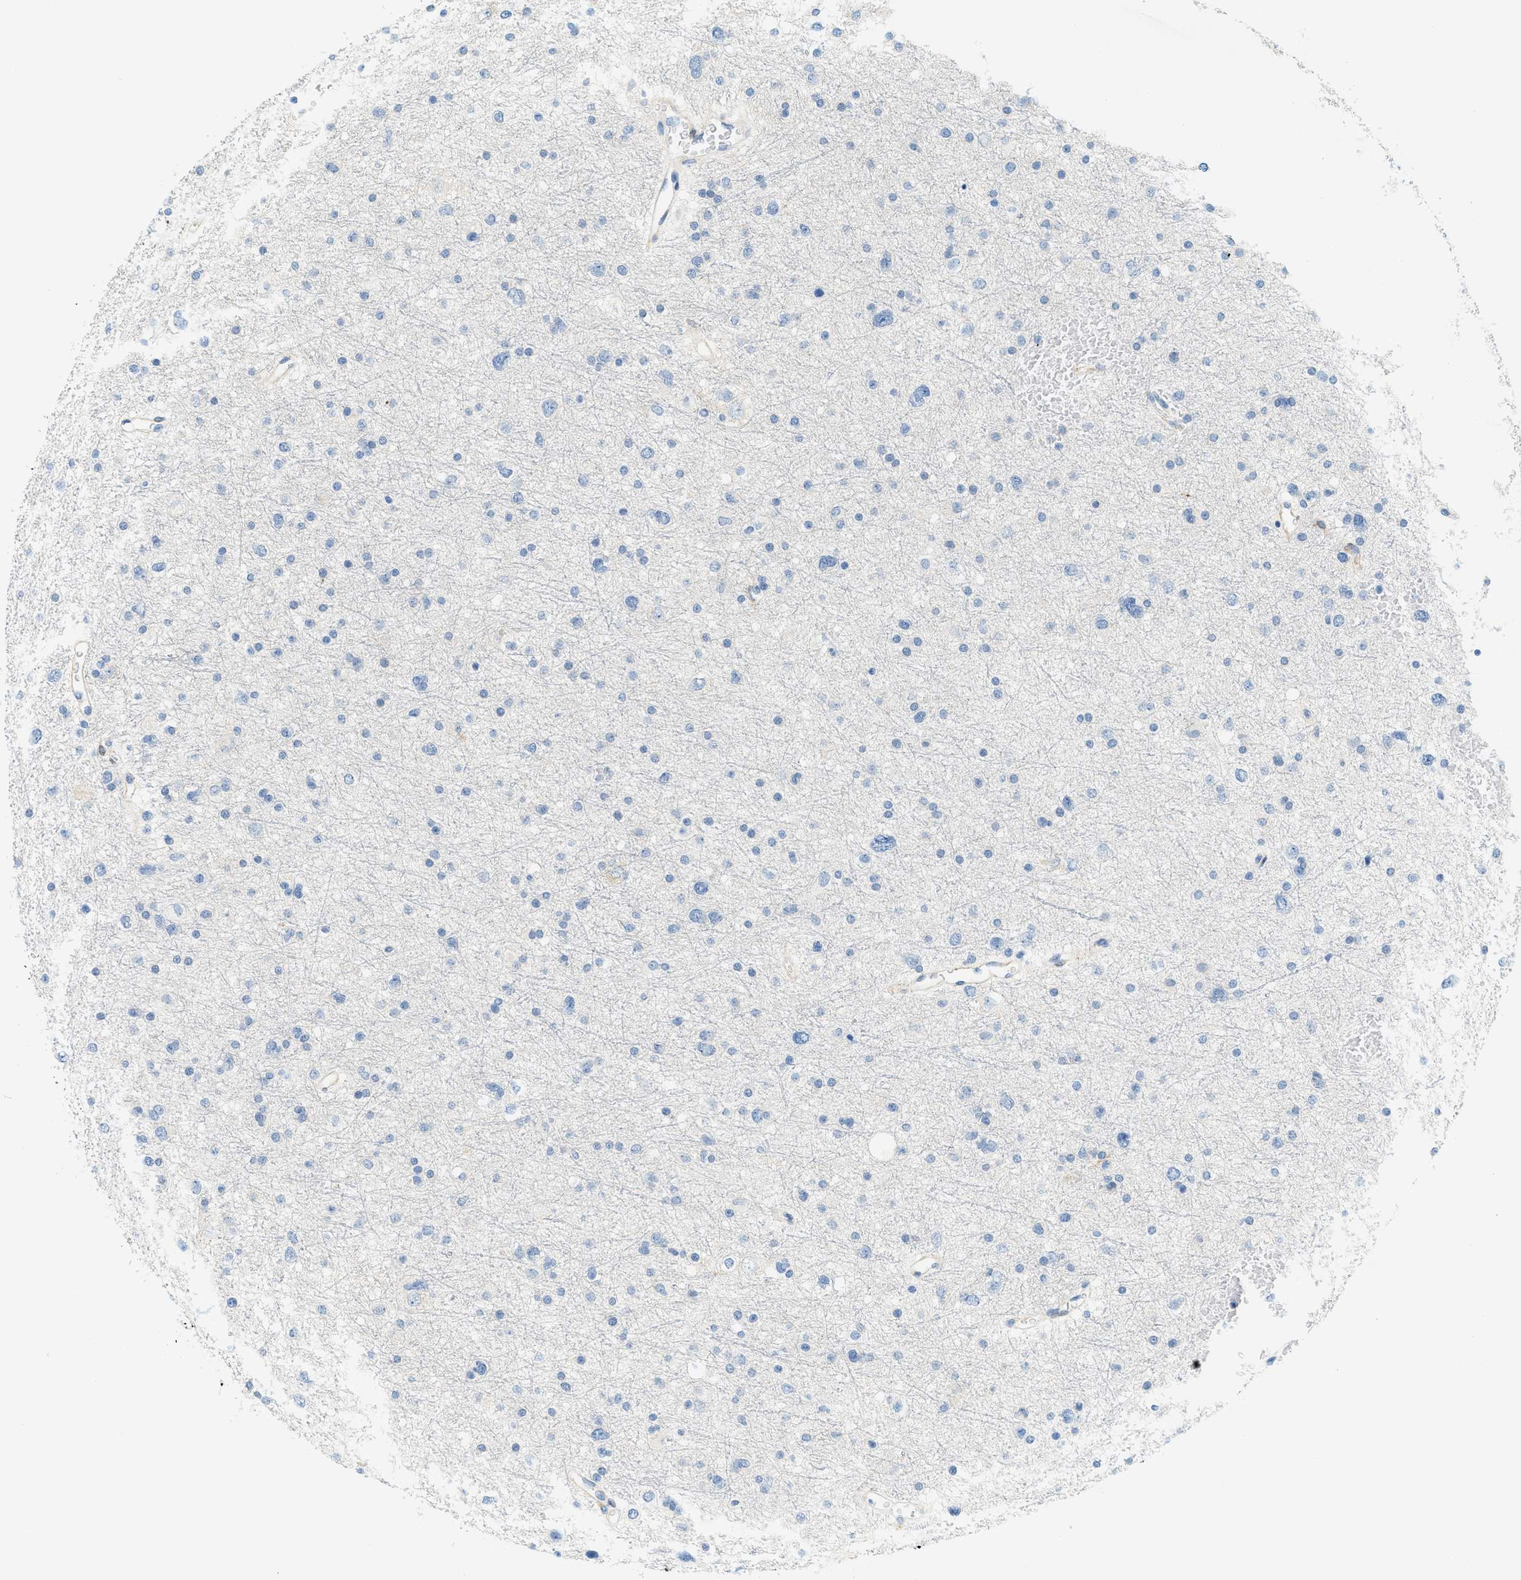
{"staining": {"intensity": "negative", "quantity": "none", "location": "none"}, "tissue": "glioma", "cell_type": "Tumor cells", "image_type": "cancer", "snomed": [{"axis": "morphology", "description": "Glioma, malignant, Low grade"}, {"axis": "topography", "description": "Brain"}], "caption": "High power microscopy histopathology image of an immunohistochemistry photomicrograph of glioma, revealing no significant positivity in tumor cells.", "gene": "CYP4X1", "patient": {"sex": "female", "age": 37}}